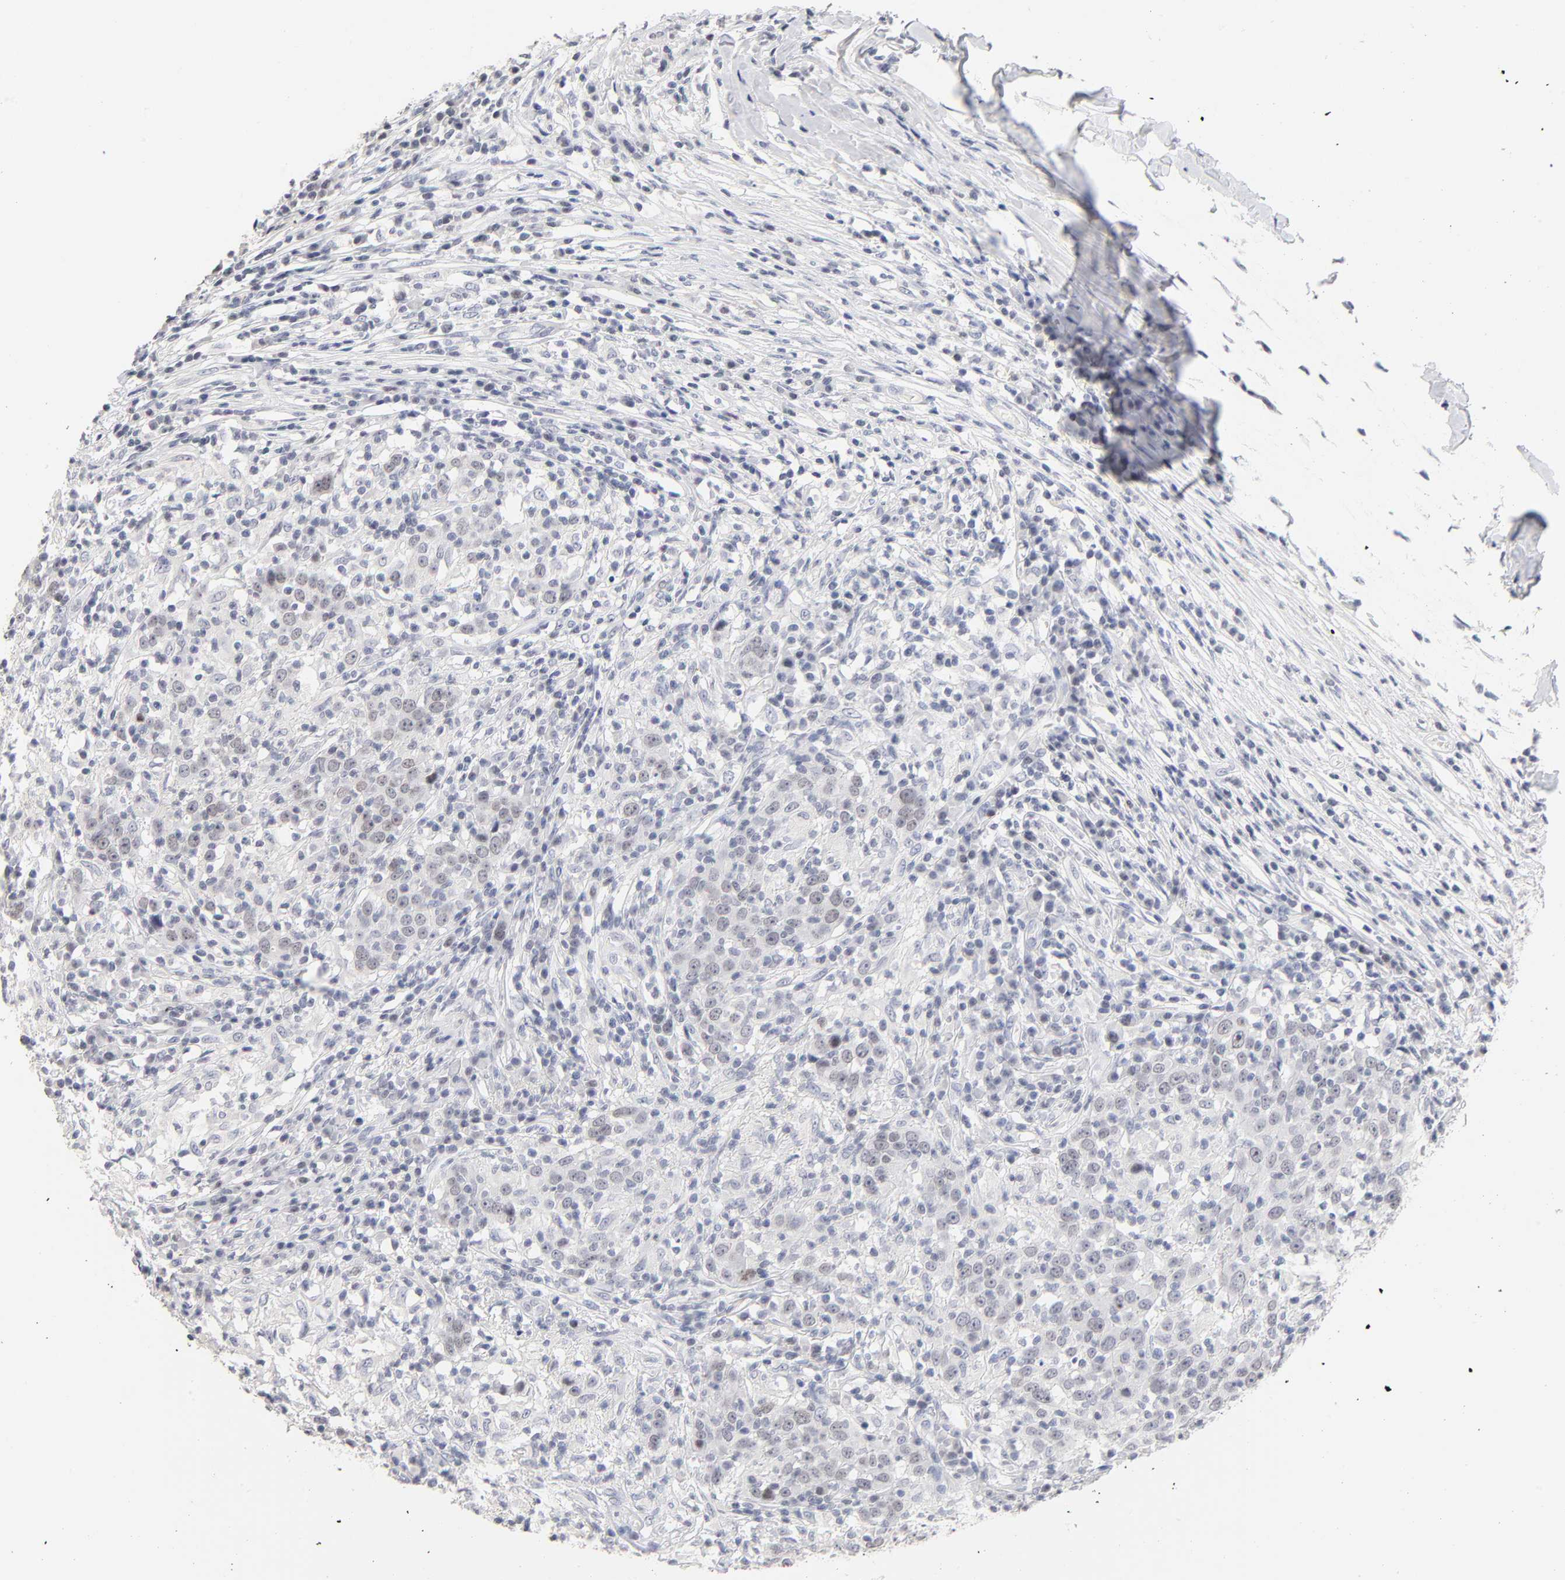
{"staining": {"intensity": "weak", "quantity": "<25%", "location": "nuclear"}, "tissue": "head and neck cancer", "cell_type": "Tumor cells", "image_type": "cancer", "snomed": [{"axis": "morphology", "description": "Adenocarcinoma, NOS"}, {"axis": "topography", "description": "Salivary gland"}, {"axis": "topography", "description": "Head-Neck"}], "caption": "A micrograph of human head and neck adenocarcinoma is negative for staining in tumor cells.", "gene": "ORC2", "patient": {"sex": "female", "age": 65}}